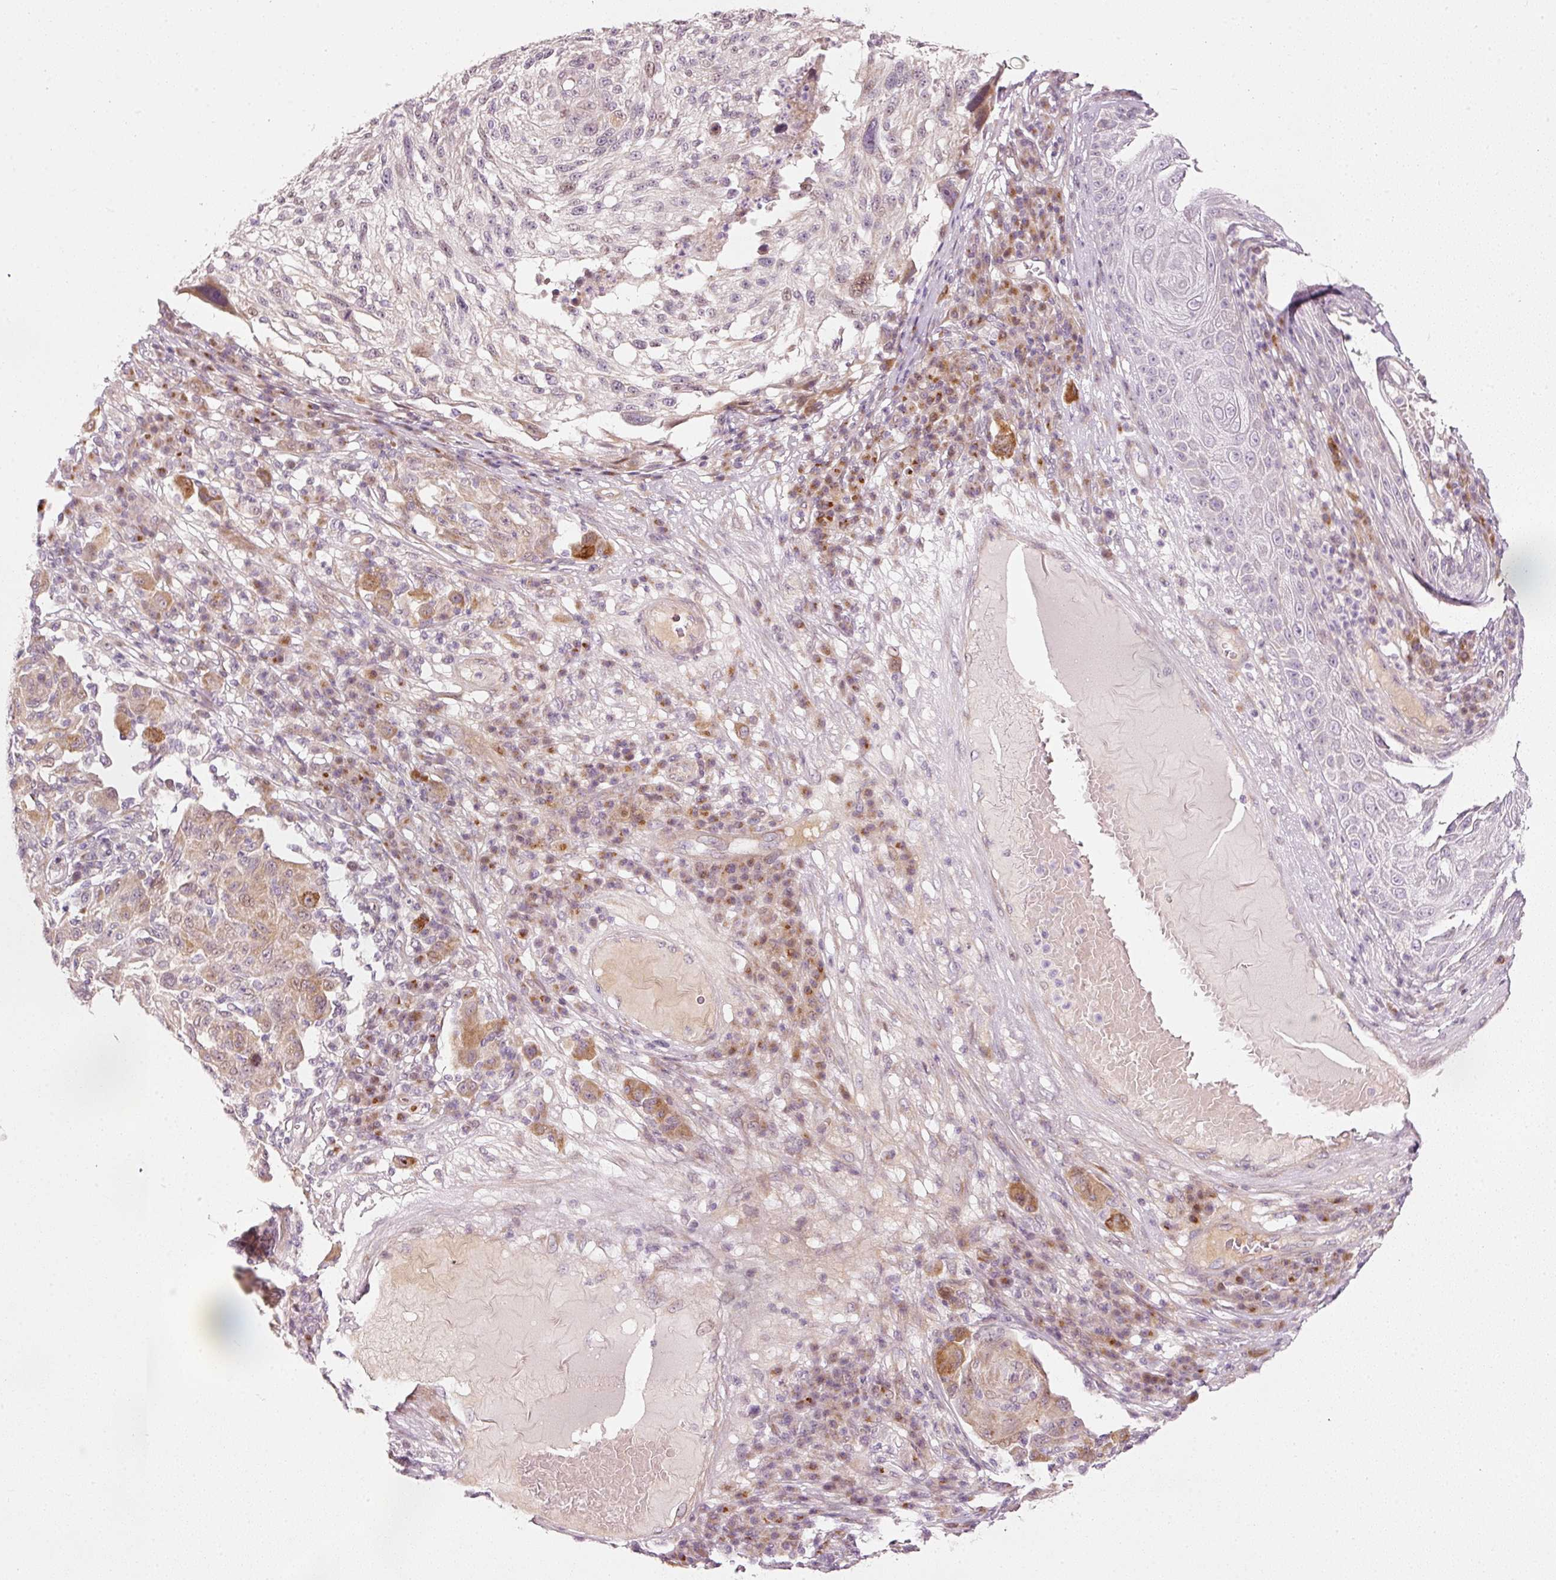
{"staining": {"intensity": "moderate", "quantity": "<25%", "location": "cytoplasmic/membranous"}, "tissue": "melanoma", "cell_type": "Tumor cells", "image_type": "cancer", "snomed": [{"axis": "morphology", "description": "Malignant melanoma, NOS"}, {"axis": "topography", "description": "Skin"}], "caption": "Immunohistochemical staining of human melanoma demonstrates low levels of moderate cytoplasmic/membranous positivity in approximately <25% of tumor cells. (Brightfield microscopy of DAB IHC at high magnification).", "gene": "SLC20A1", "patient": {"sex": "male", "age": 53}}